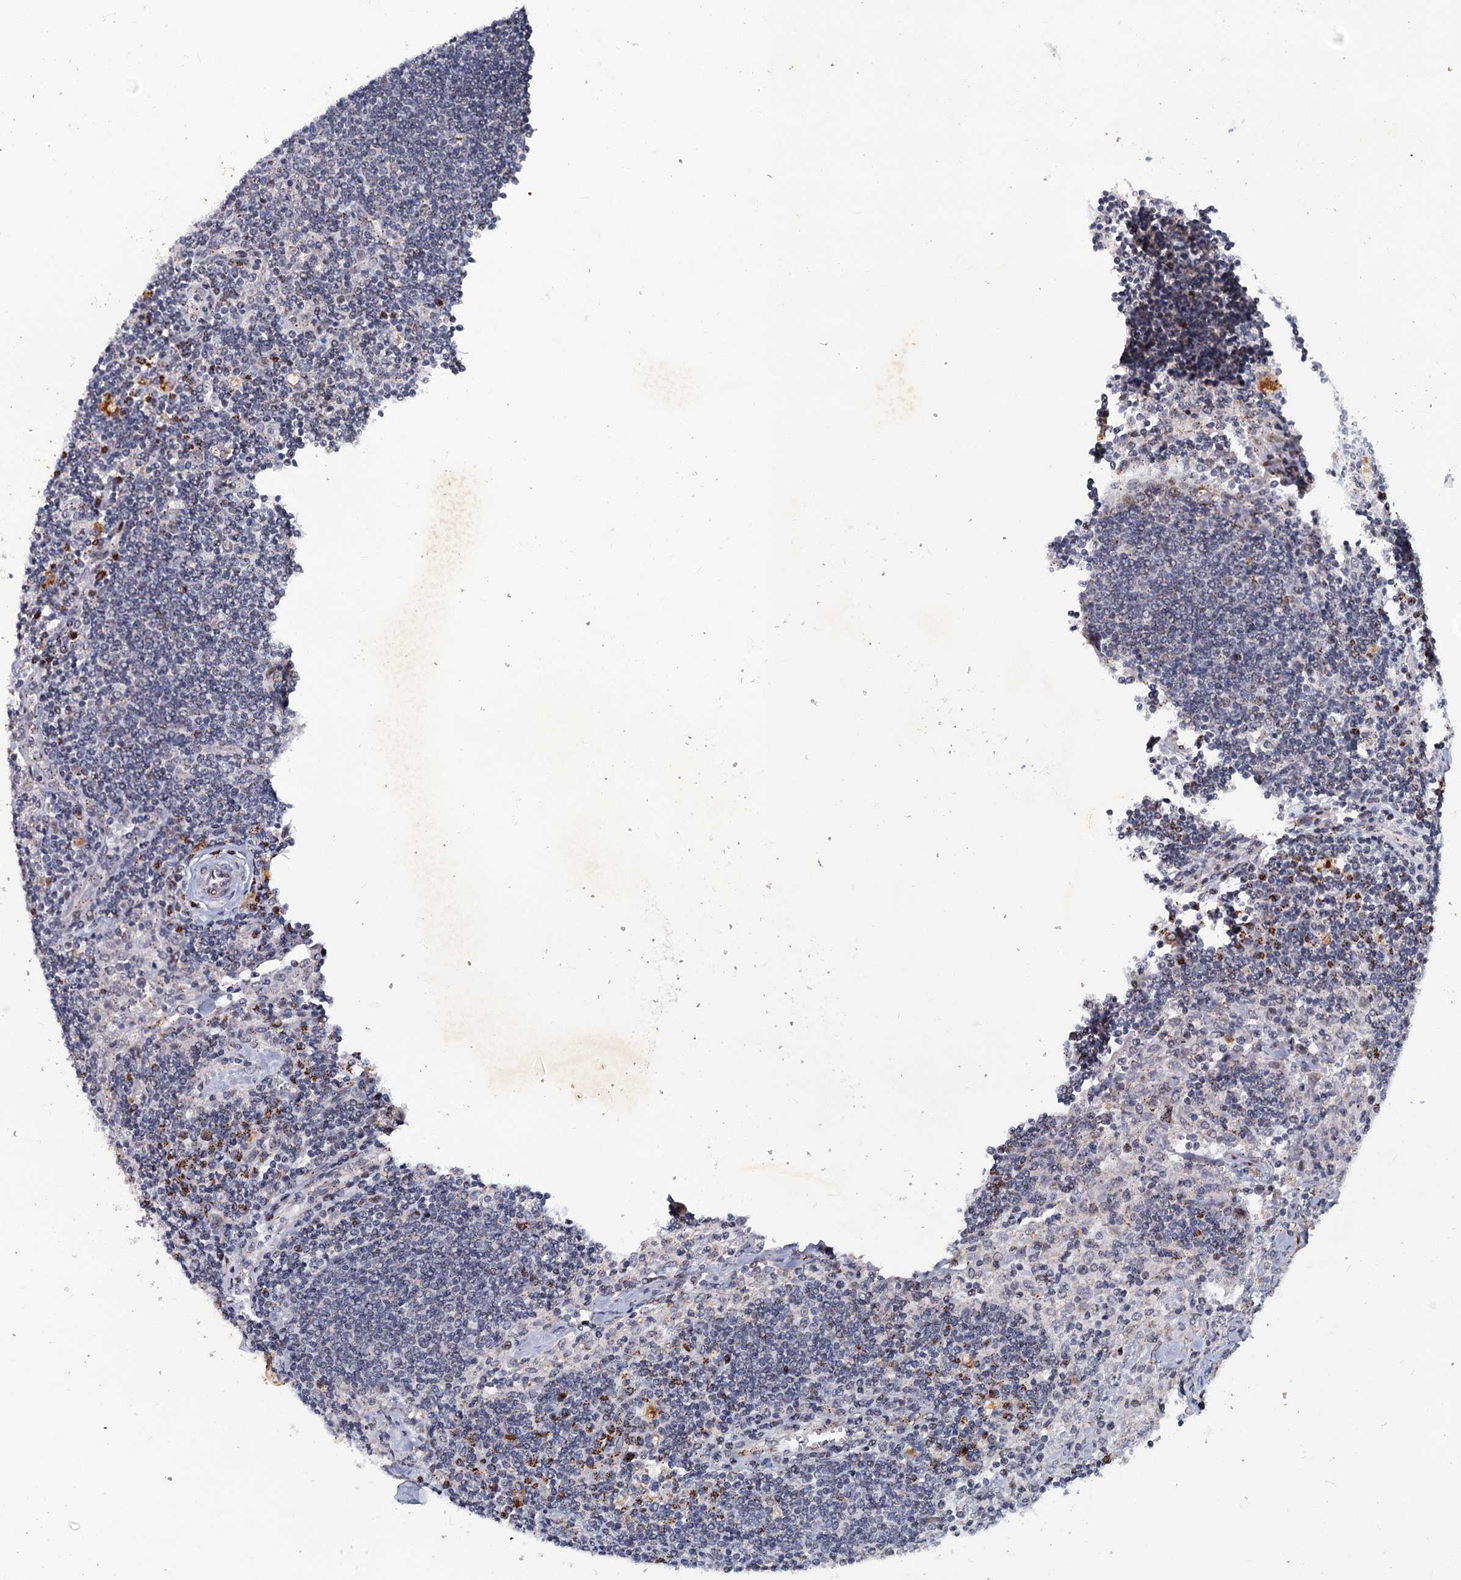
{"staining": {"intensity": "moderate", "quantity": "<25%", "location": "nuclear"}, "tissue": "lymph node", "cell_type": "Germinal center cells", "image_type": "normal", "snomed": [{"axis": "morphology", "description": "Normal tissue, NOS"}, {"axis": "topography", "description": "Lymph node"}], "caption": "Unremarkable lymph node displays moderate nuclear positivity in approximately <25% of germinal center cells, visualized by immunohistochemistry. The staining was performed using DAB (3,3'-diaminobenzidine) to visualize the protein expression in brown, while the nuclei were stained in blue with hematoxylin (Magnification: 20x).", "gene": "THAP2", "patient": {"sex": "male", "age": 58}}